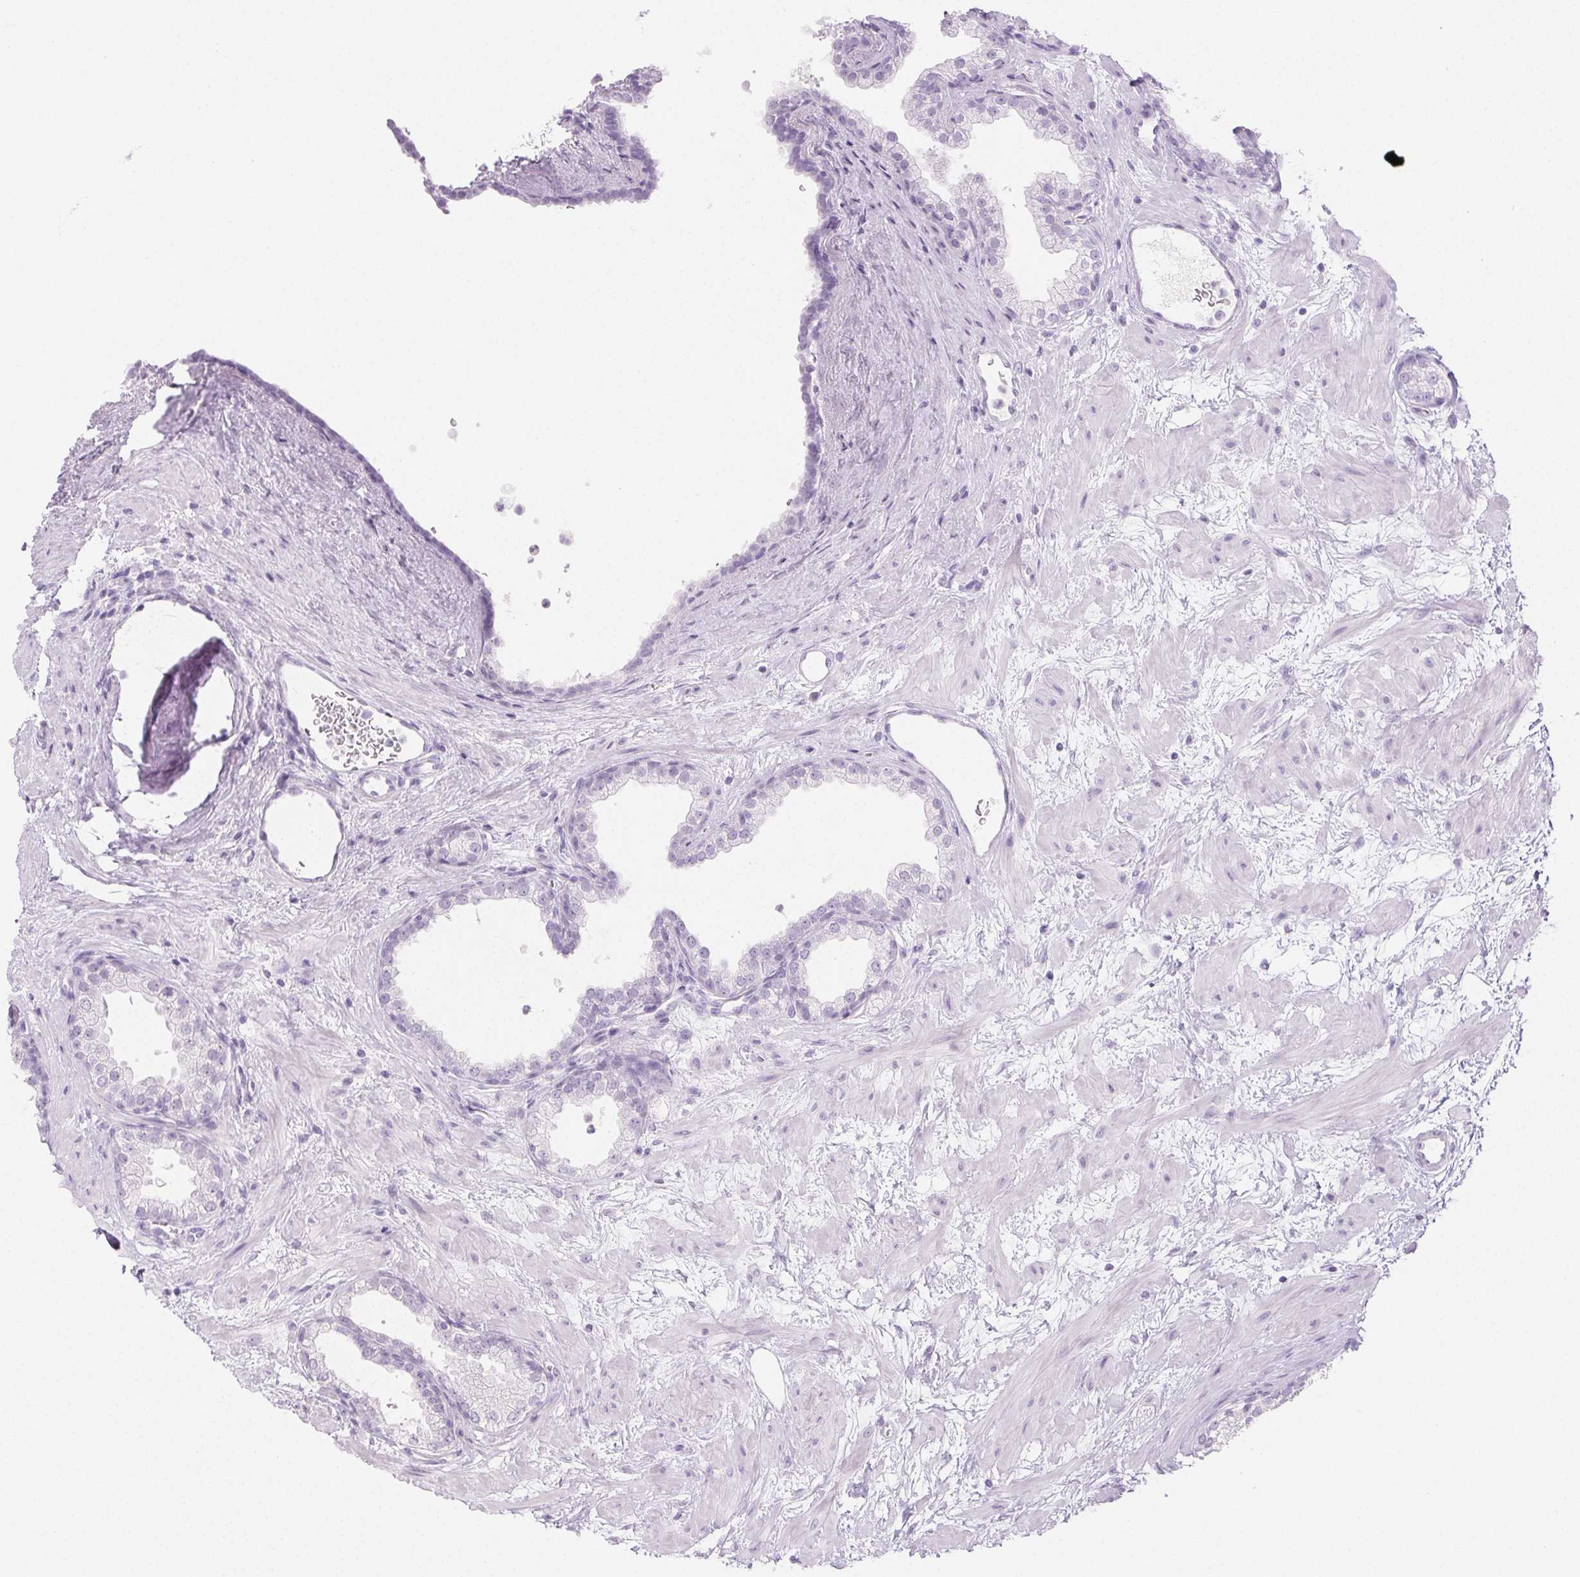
{"staining": {"intensity": "negative", "quantity": "none", "location": "none"}, "tissue": "prostate", "cell_type": "Glandular cells", "image_type": "normal", "snomed": [{"axis": "morphology", "description": "Normal tissue, NOS"}, {"axis": "topography", "description": "Prostate"}], "caption": "The photomicrograph exhibits no staining of glandular cells in normal prostate.", "gene": "PI3", "patient": {"sex": "male", "age": 37}}